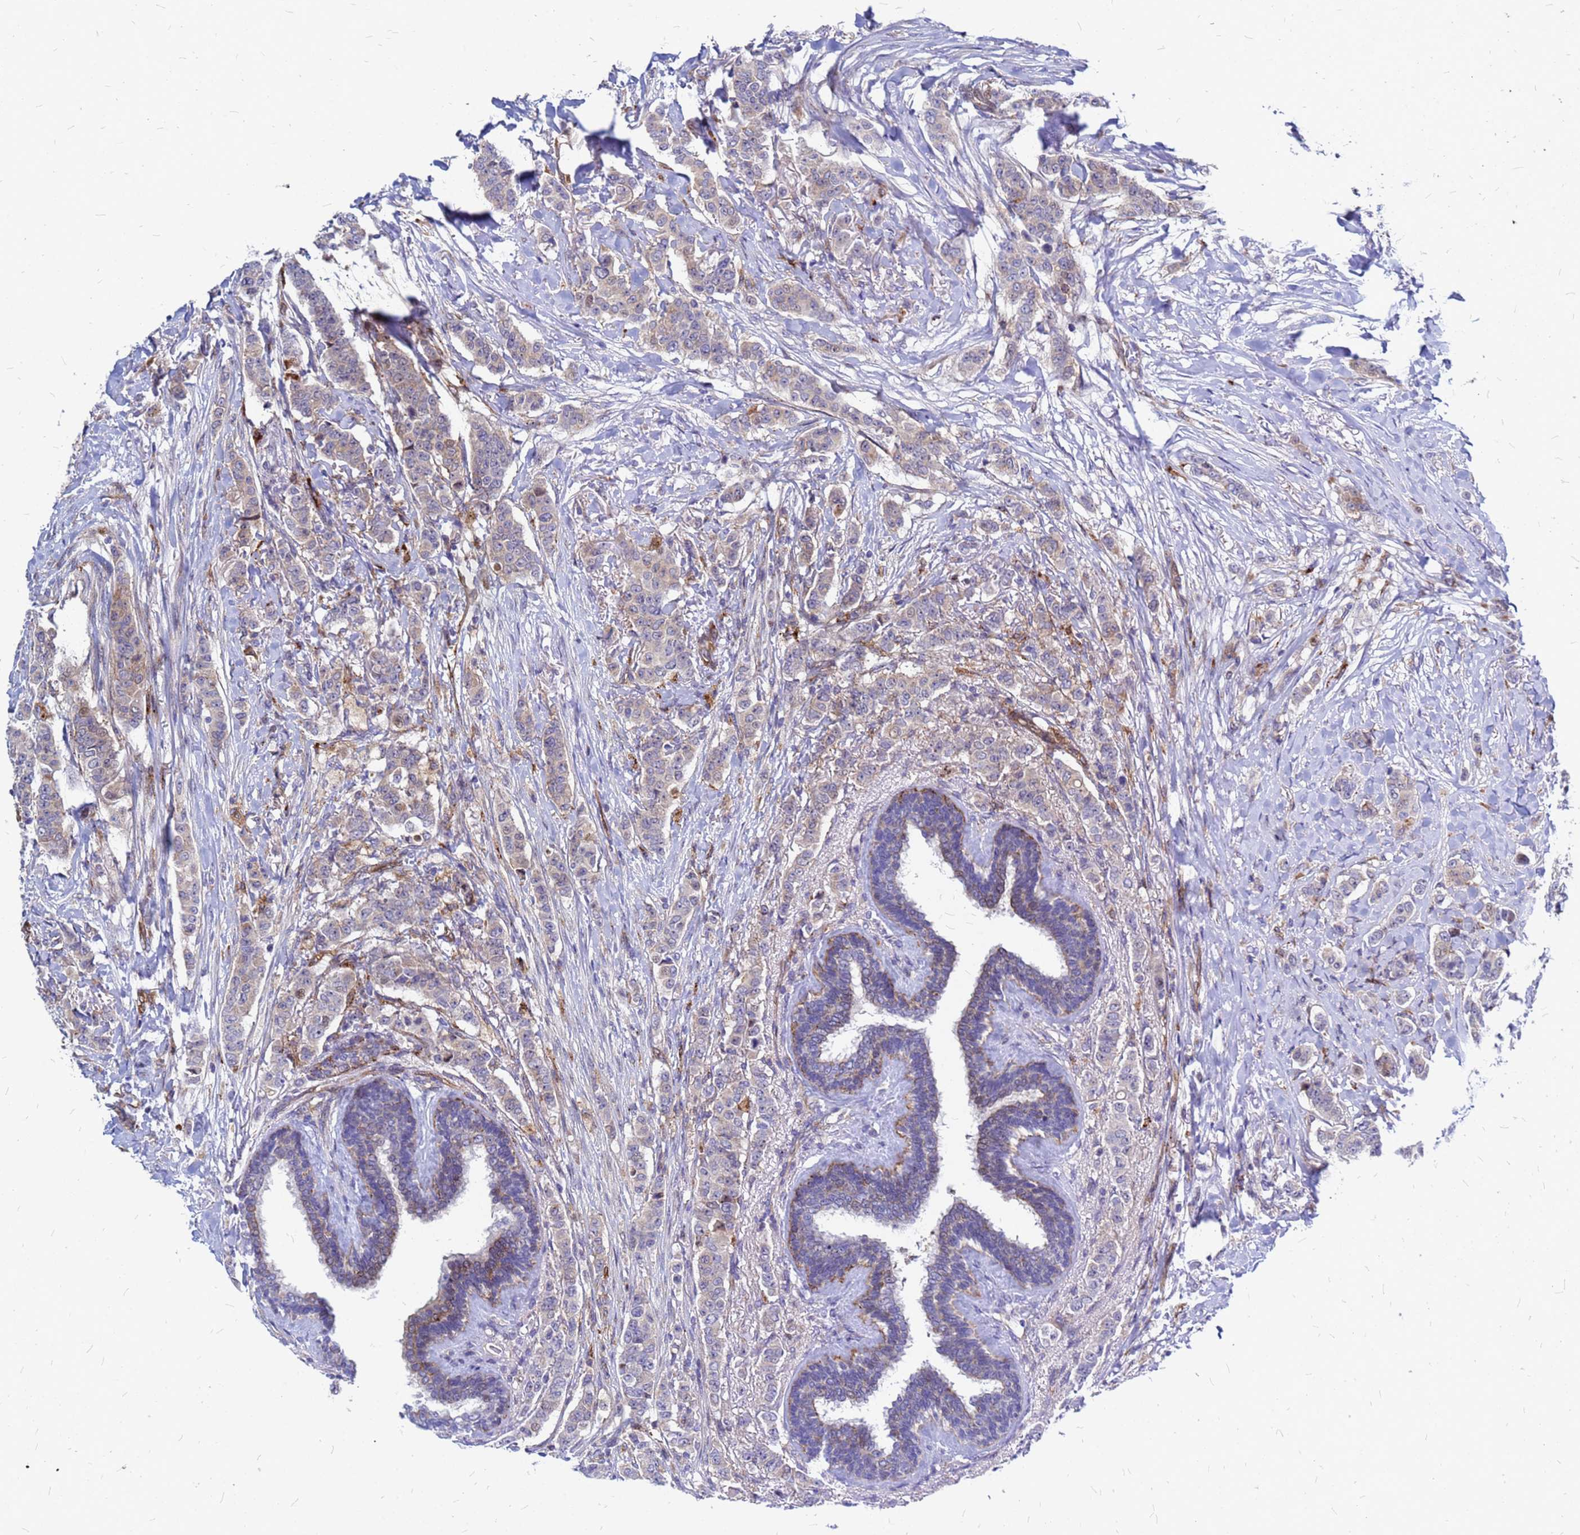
{"staining": {"intensity": "weak", "quantity": "25%-75%", "location": "cytoplasmic/membranous"}, "tissue": "breast cancer", "cell_type": "Tumor cells", "image_type": "cancer", "snomed": [{"axis": "morphology", "description": "Duct carcinoma"}, {"axis": "topography", "description": "Breast"}], "caption": "Breast cancer (intraductal carcinoma) stained with a protein marker demonstrates weak staining in tumor cells.", "gene": "NOSTRIN", "patient": {"sex": "female", "age": 40}}